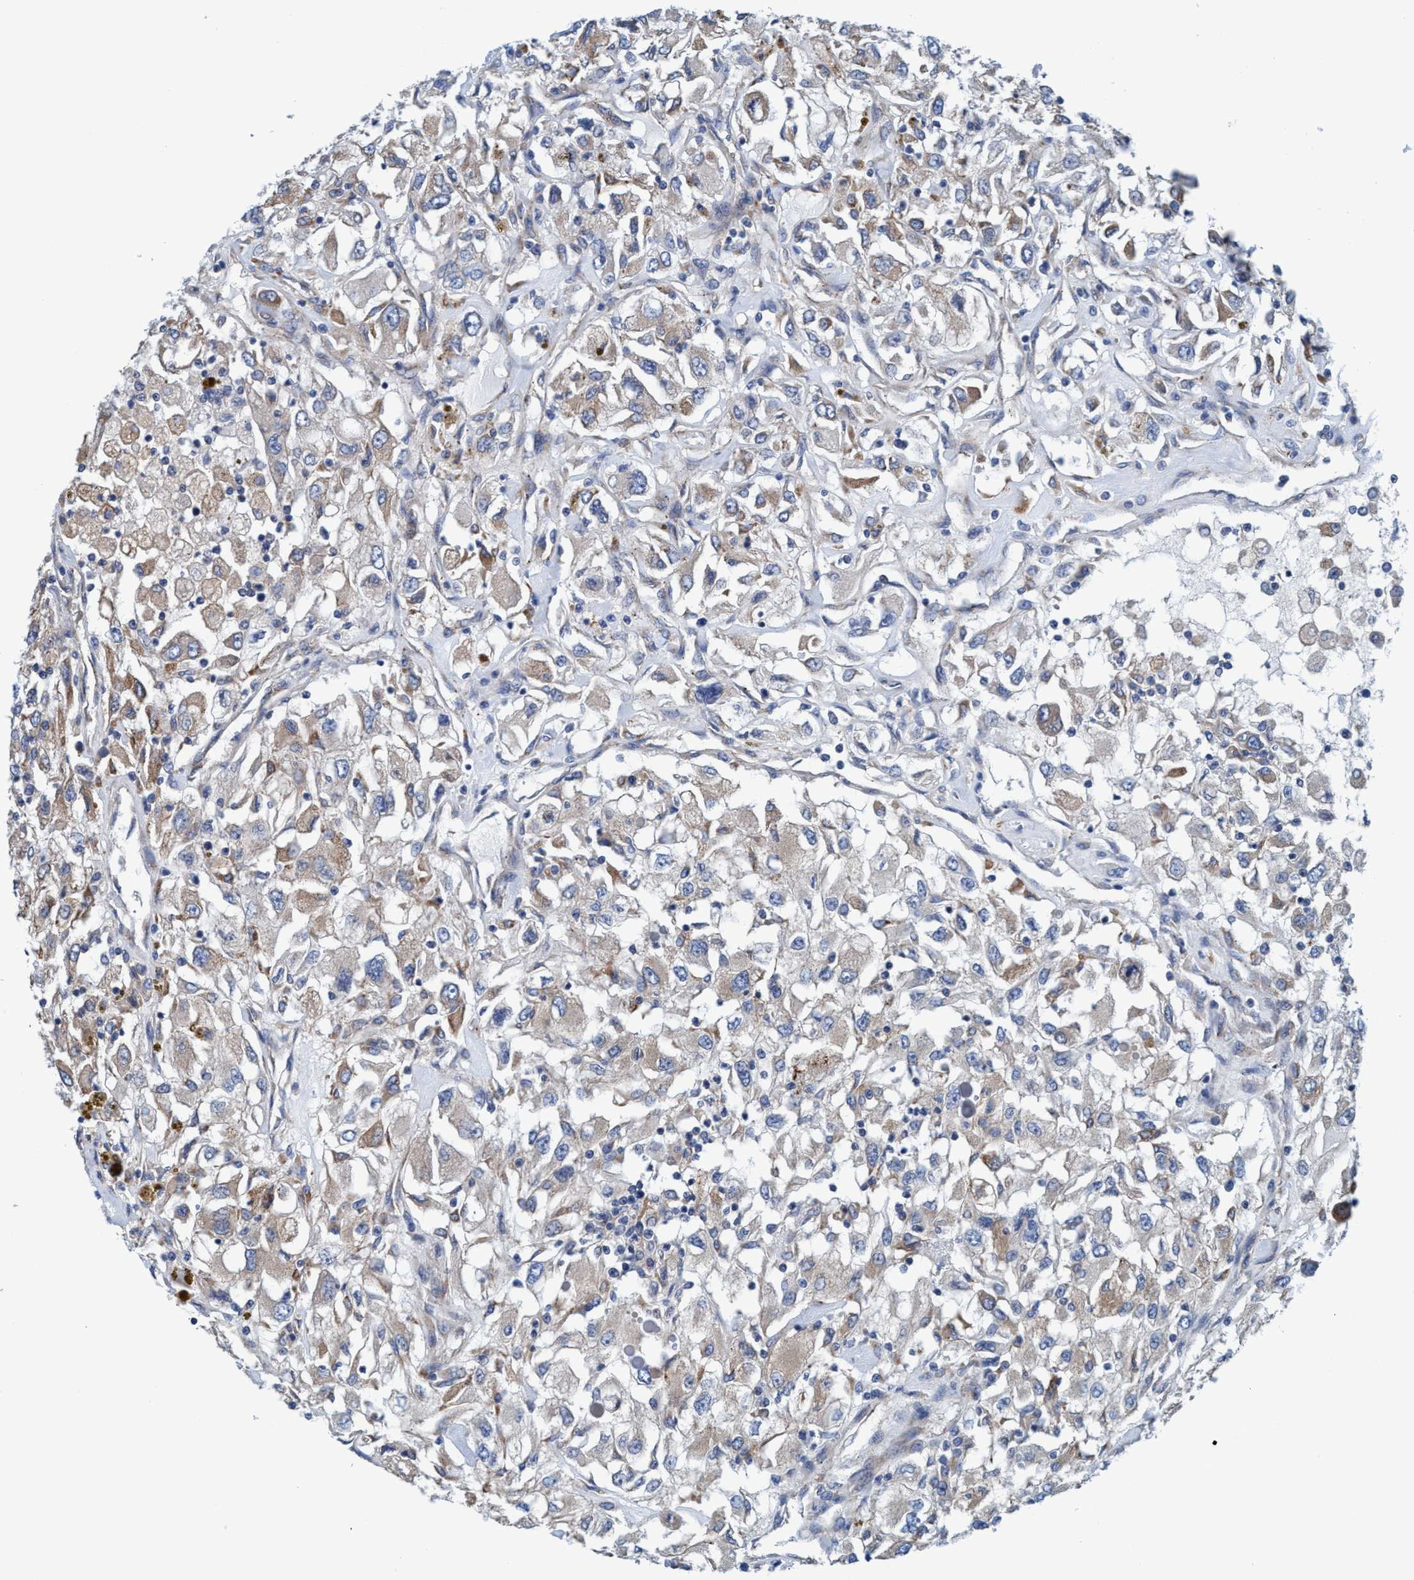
{"staining": {"intensity": "moderate", "quantity": "<25%", "location": "cytoplasmic/membranous"}, "tissue": "renal cancer", "cell_type": "Tumor cells", "image_type": "cancer", "snomed": [{"axis": "morphology", "description": "Adenocarcinoma, NOS"}, {"axis": "topography", "description": "Kidney"}], "caption": "Immunohistochemical staining of human renal cancer exhibits moderate cytoplasmic/membranous protein staining in approximately <25% of tumor cells.", "gene": "ENDOG", "patient": {"sex": "female", "age": 52}}